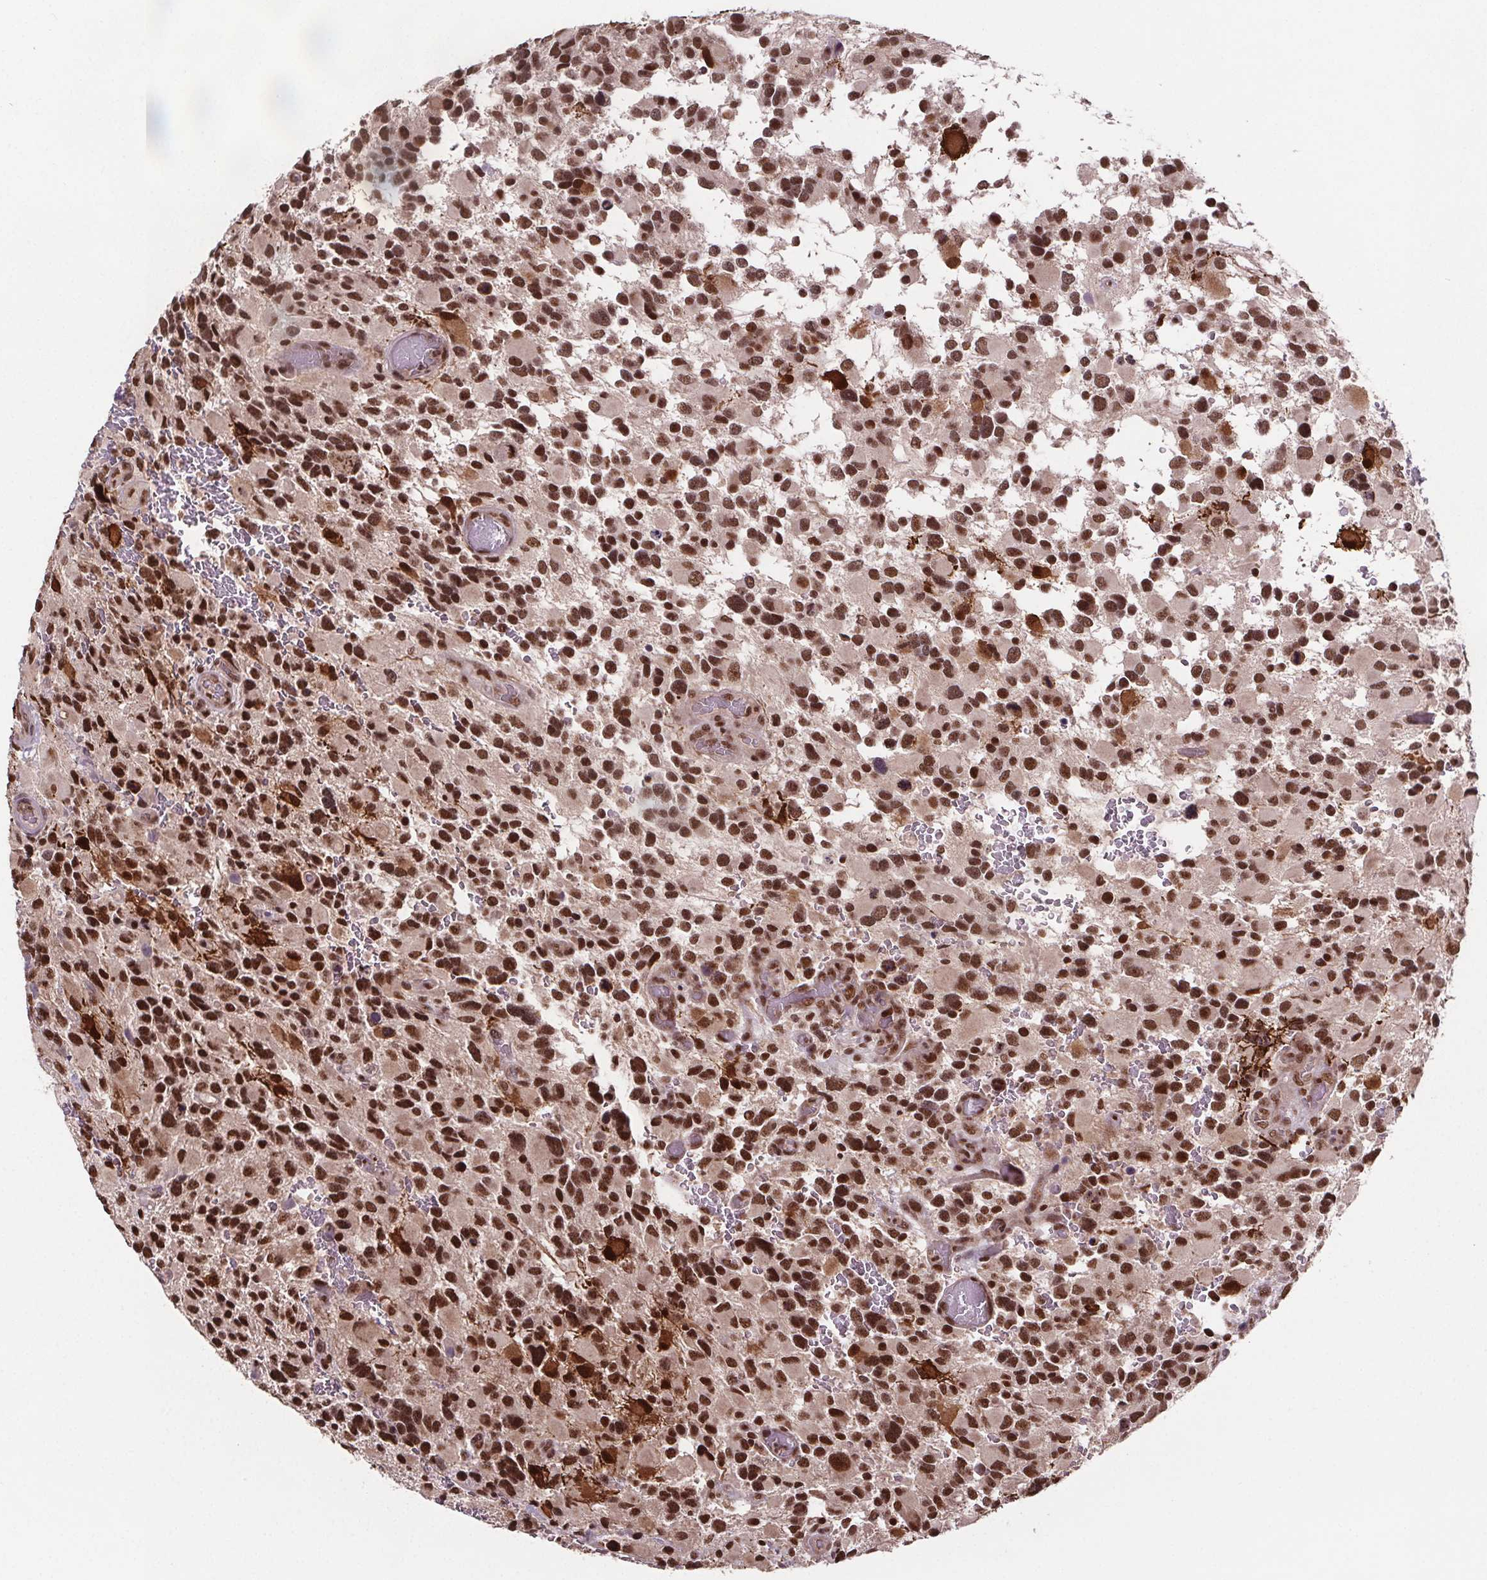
{"staining": {"intensity": "strong", "quantity": ">75%", "location": "nuclear"}, "tissue": "glioma", "cell_type": "Tumor cells", "image_type": "cancer", "snomed": [{"axis": "morphology", "description": "Glioma, malignant, Low grade"}, {"axis": "topography", "description": "Brain"}], "caption": "Strong nuclear protein expression is present in approximately >75% of tumor cells in glioma.", "gene": "JARID2", "patient": {"sex": "female", "age": 32}}